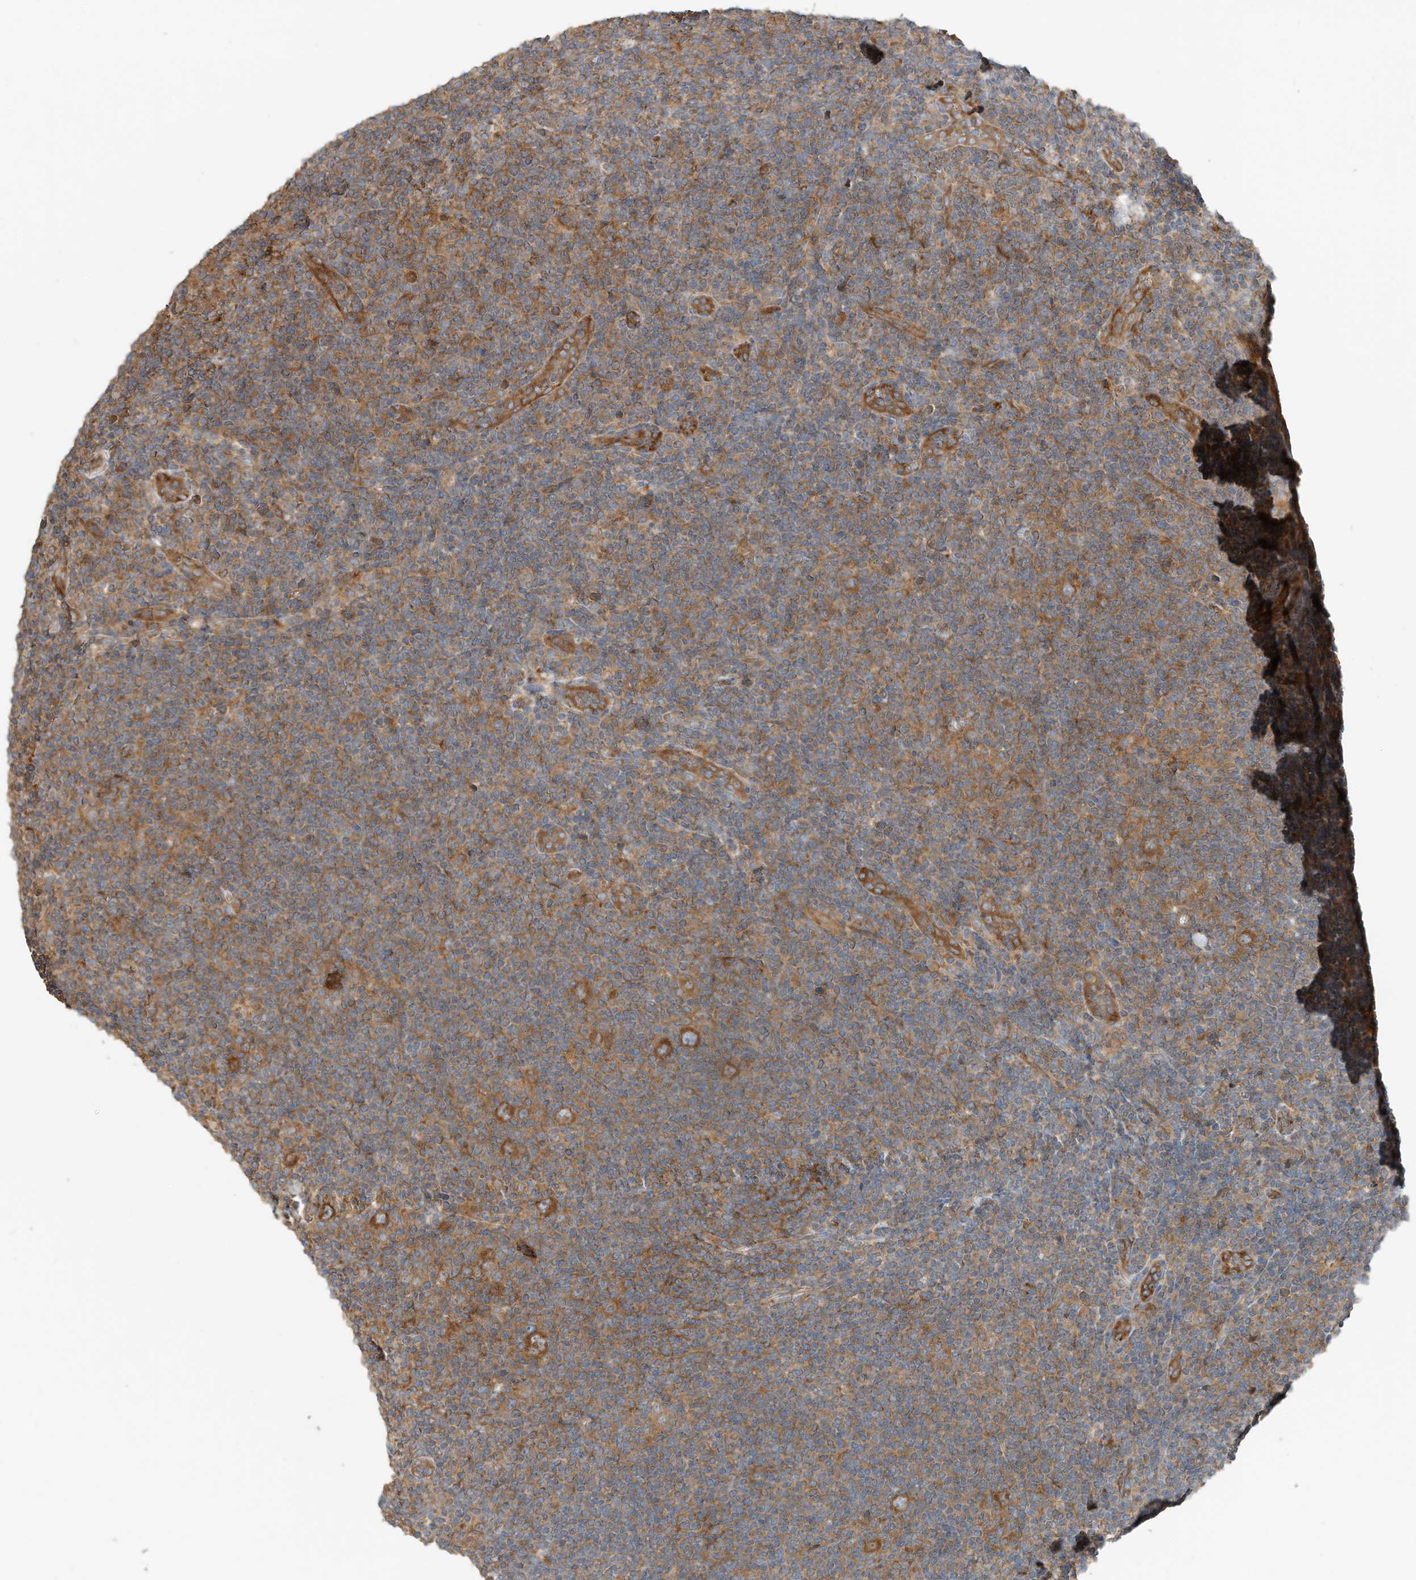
{"staining": {"intensity": "strong", "quantity": ">75%", "location": "cytoplasmic/membranous"}, "tissue": "lymphoma", "cell_type": "Tumor cells", "image_type": "cancer", "snomed": [{"axis": "morphology", "description": "Hodgkin's disease, NOS"}, {"axis": "topography", "description": "Lymph node"}], "caption": "The immunohistochemical stain highlights strong cytoplasmic/membranous positivity in tumor cells of Hodgkin's disease tissue. (Stains: DAB in brown, nuclei in blue, Microscopy: brightfield microscopy at high magnification).", "gene": "CPAMD8", "patient": {"sex": "female", "age": 57}}